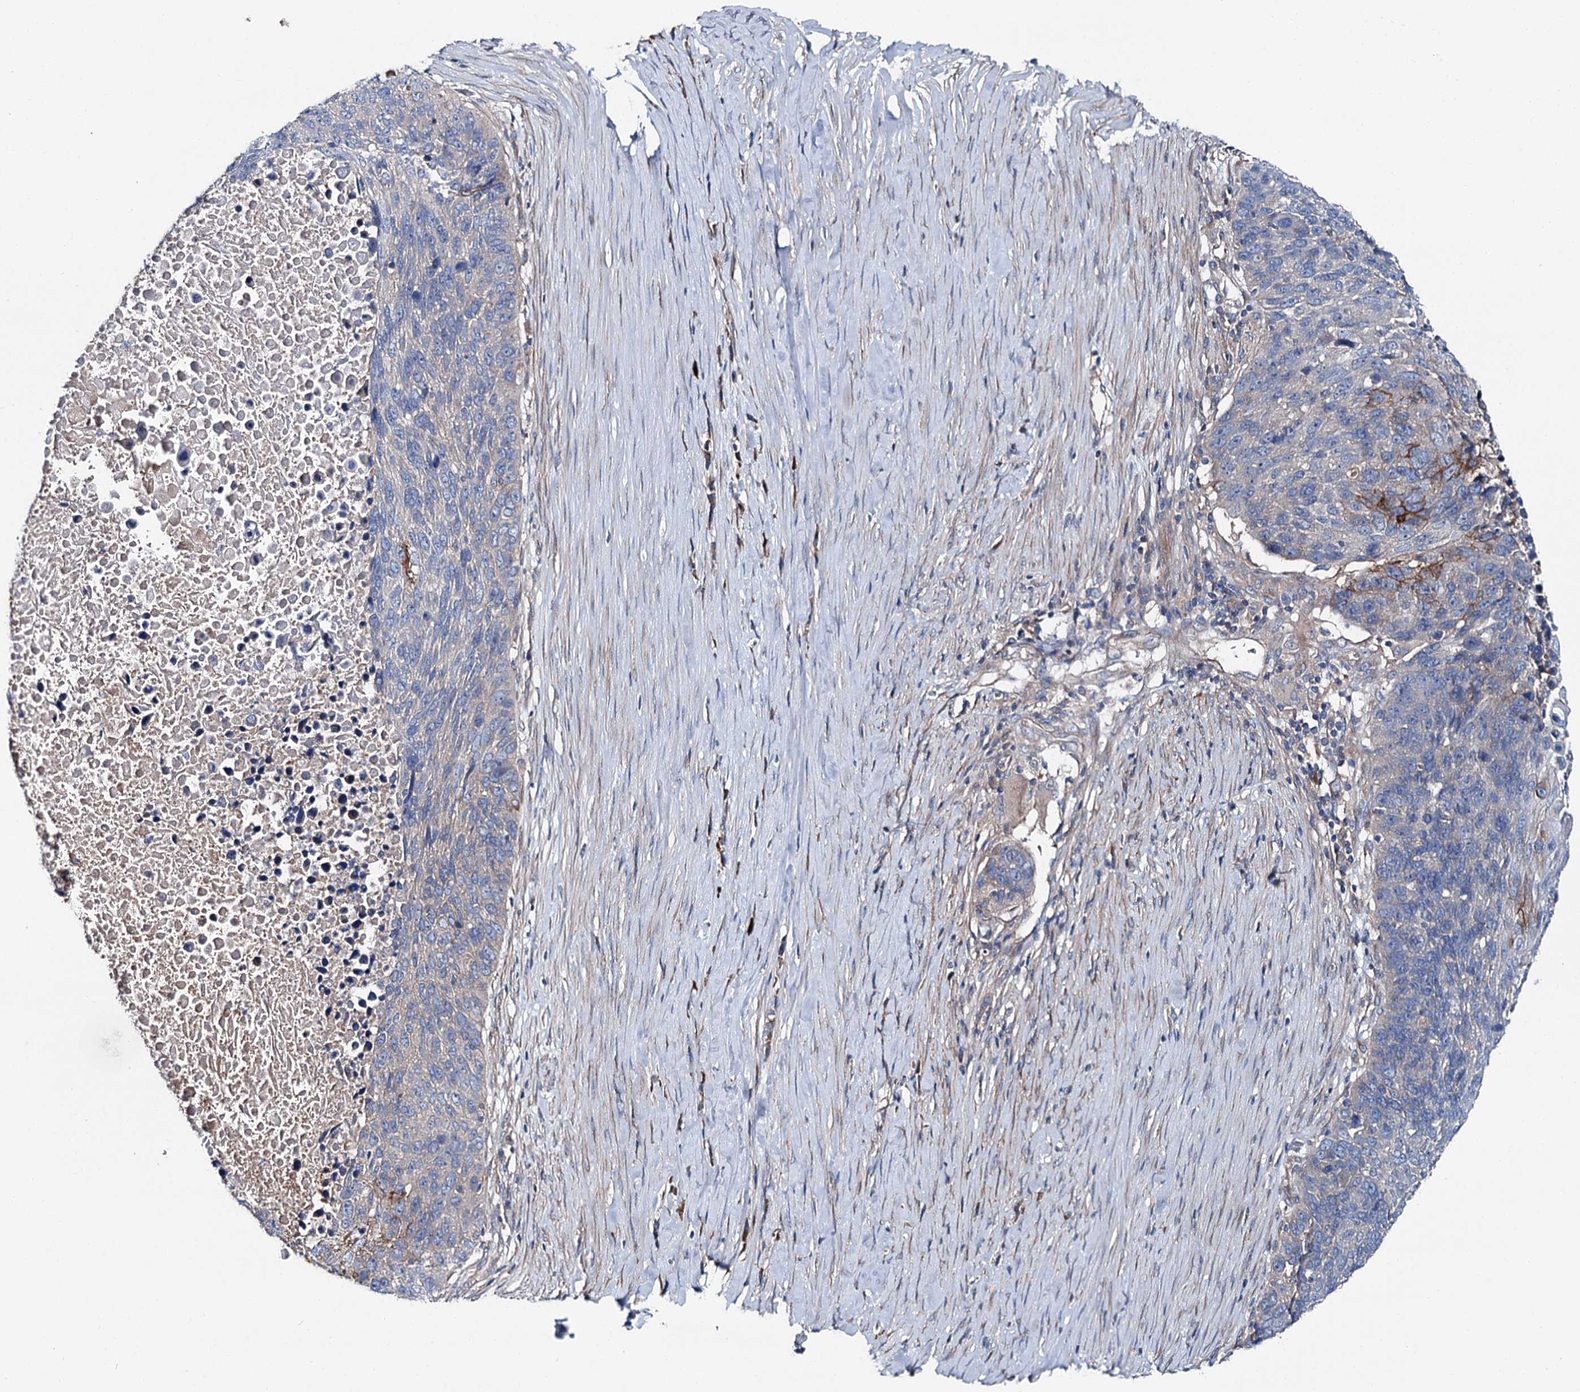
{"staining": {"intensity": "moderate", "quantity": "<25%", "location": "cytoplasmic/membranous"}, "tissue": "lung cancer", "cell_type": "Tumor cells", "image_type": "cancer", "snomed": [{"axis": "morphology", "description": "Normal tissue, NOS"}, {"axis": "morphology", "description": "Squamous cell carcinoma, NOS"}, {"axis": "topography", "description": "Lymph node"}, {"axis": "topography", "description": "Lung"}], "caption": "Squamous cell carcinoma (lung) tissue demonstrates moderate cytoplasmic/membranous positivity in about <25% of tumor cells (DAB IHC with brightfield microscopy, high magnification).", "gene": "SLC22A25", "patient": {"sex": "male", "age": 66}}